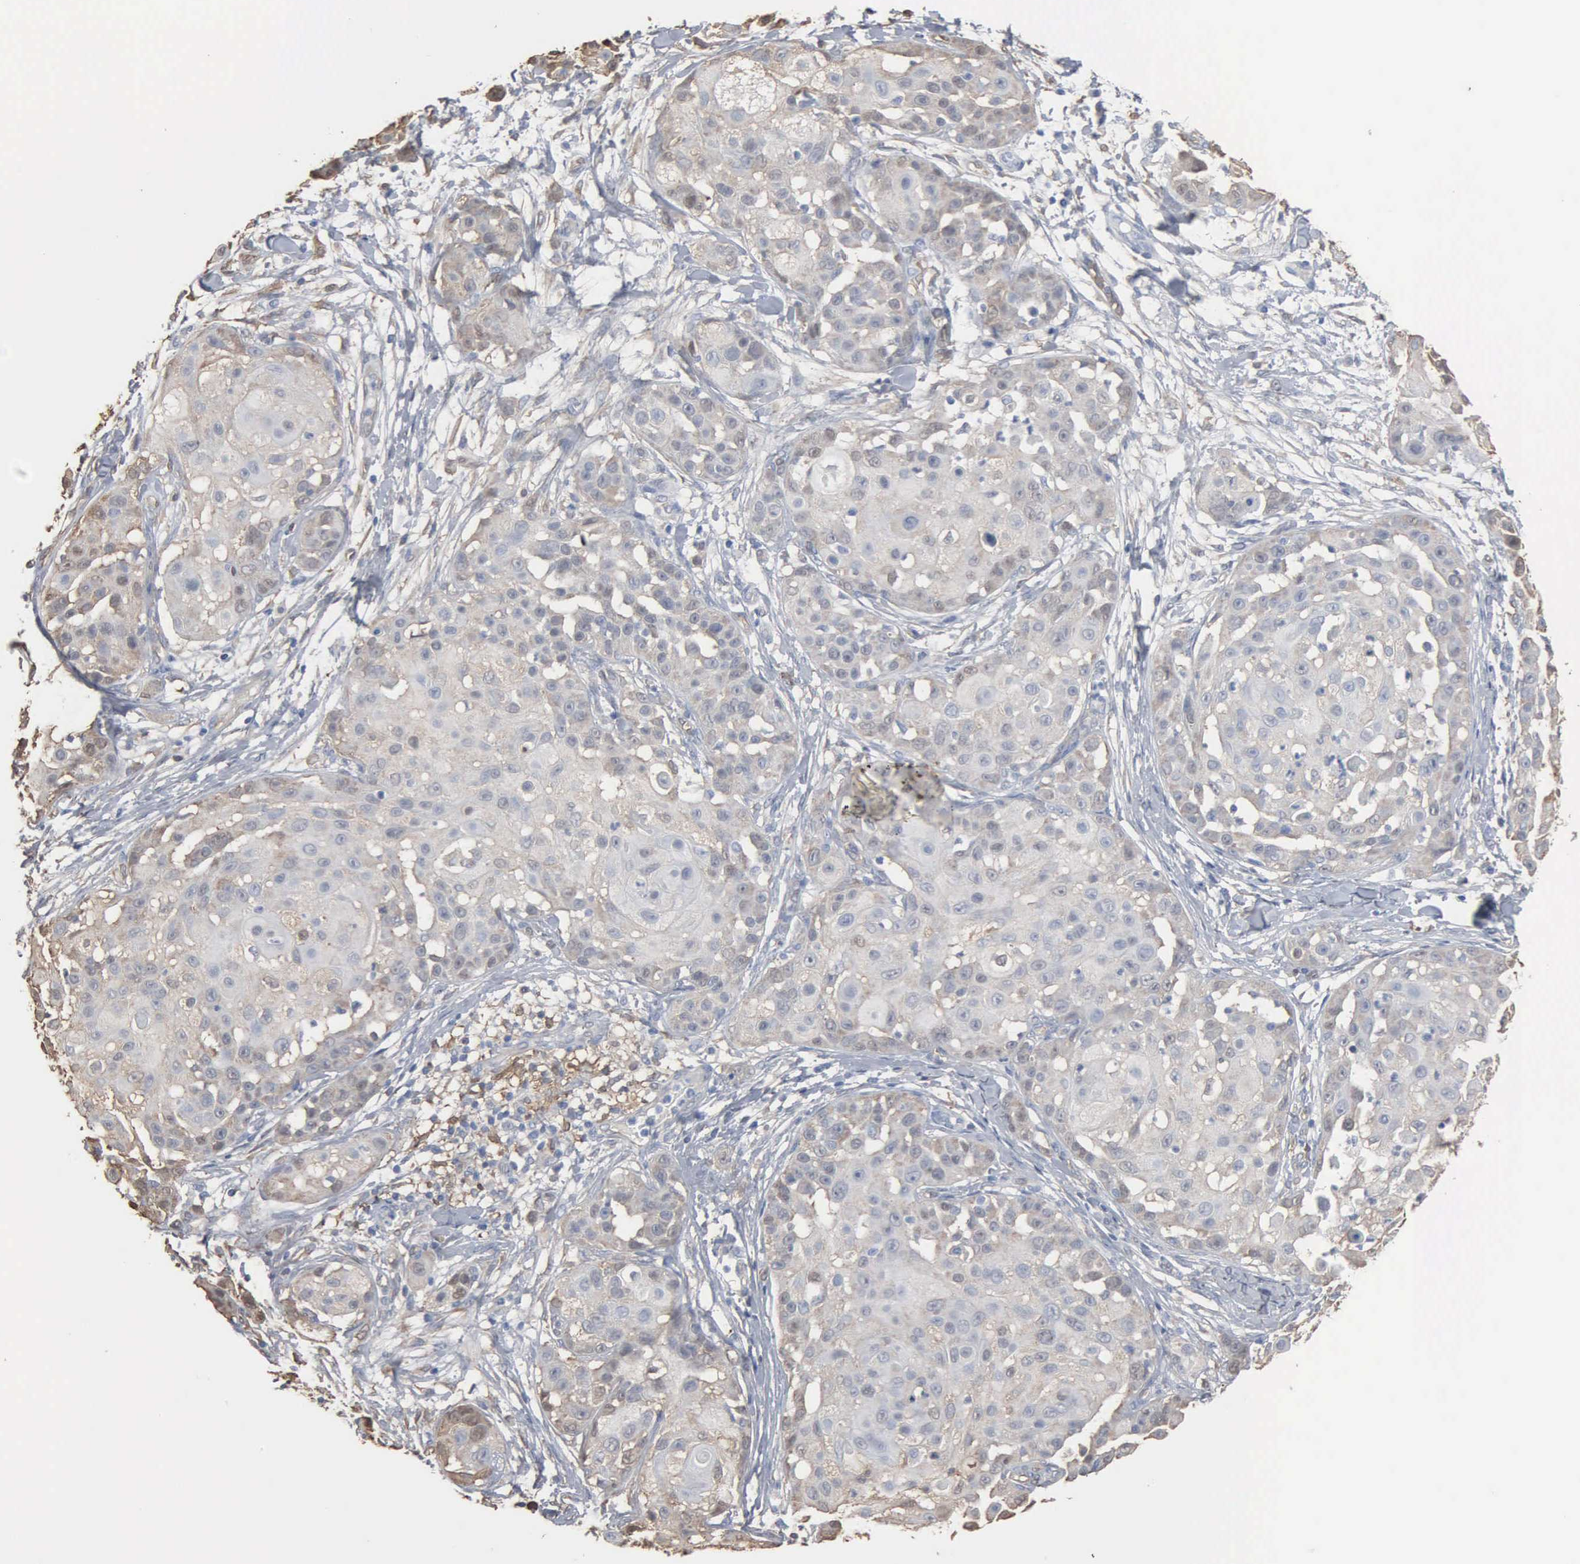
{"staining": {"intensity": "weak", "quantity": "<25%", "location": "cytoplasmic/membranous"}, "tissue": "skin cancer", "cell_type": "Tumor cells", "image_type": "cancer", "snomed": [{"axis": "morphology", "description": "Squamous cell carcinoma, NOS"}, {"axis": "topography", "description": "Skin"}], "caption": "Skin cancer stained for a protein using immunohistochemistry demonstrates no expression tumor cells.", "gene": "FSCN1", "patient": {"sex": "female", "age": 57}}